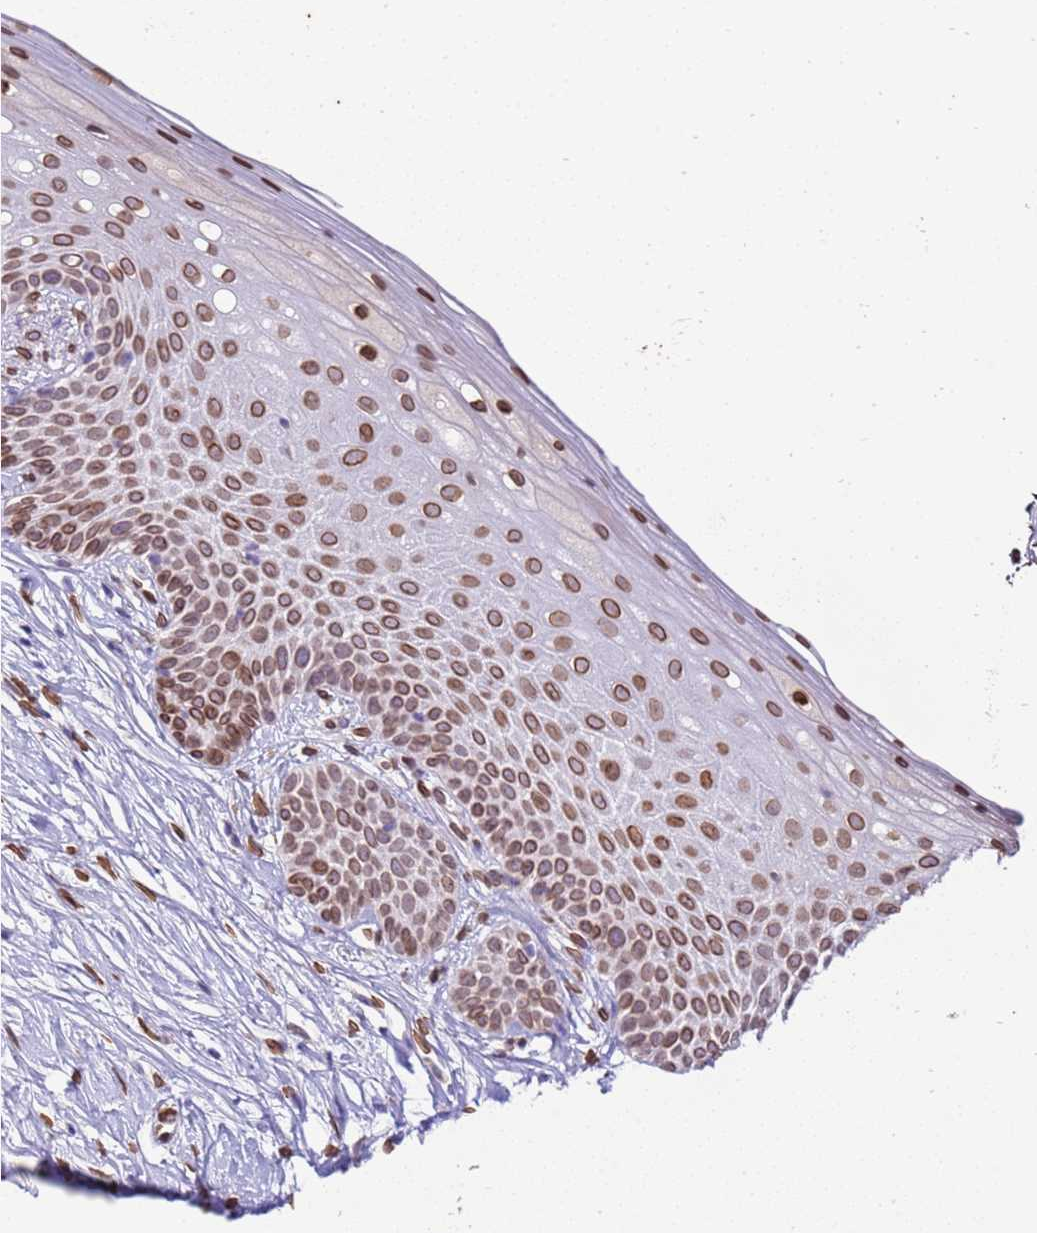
{"staining": {"intensity": "weak", "quantity": "25%-75%", "location": "cytoplasmic/membranous,nuclear"}, "tissue": "cervix", "cell_type": "Glandular cells", "image_type": "normal", "snomed": [{"axis": "morphology", "description": "Normal tissue, NOS"}, {"axis": "topography", "description": "Cervix"}], "caption": "This photomicrograph reveals unremarkable cervix stained with immunohistochemistry to label a protein in brown. The cytoplasmic/membranous,nuclear of glandular cells show weak positivity for the protein. Nuclei are counter-stained blue.", "gene": "TMEM47", "patient": {"sex": "female", "age": 57}}